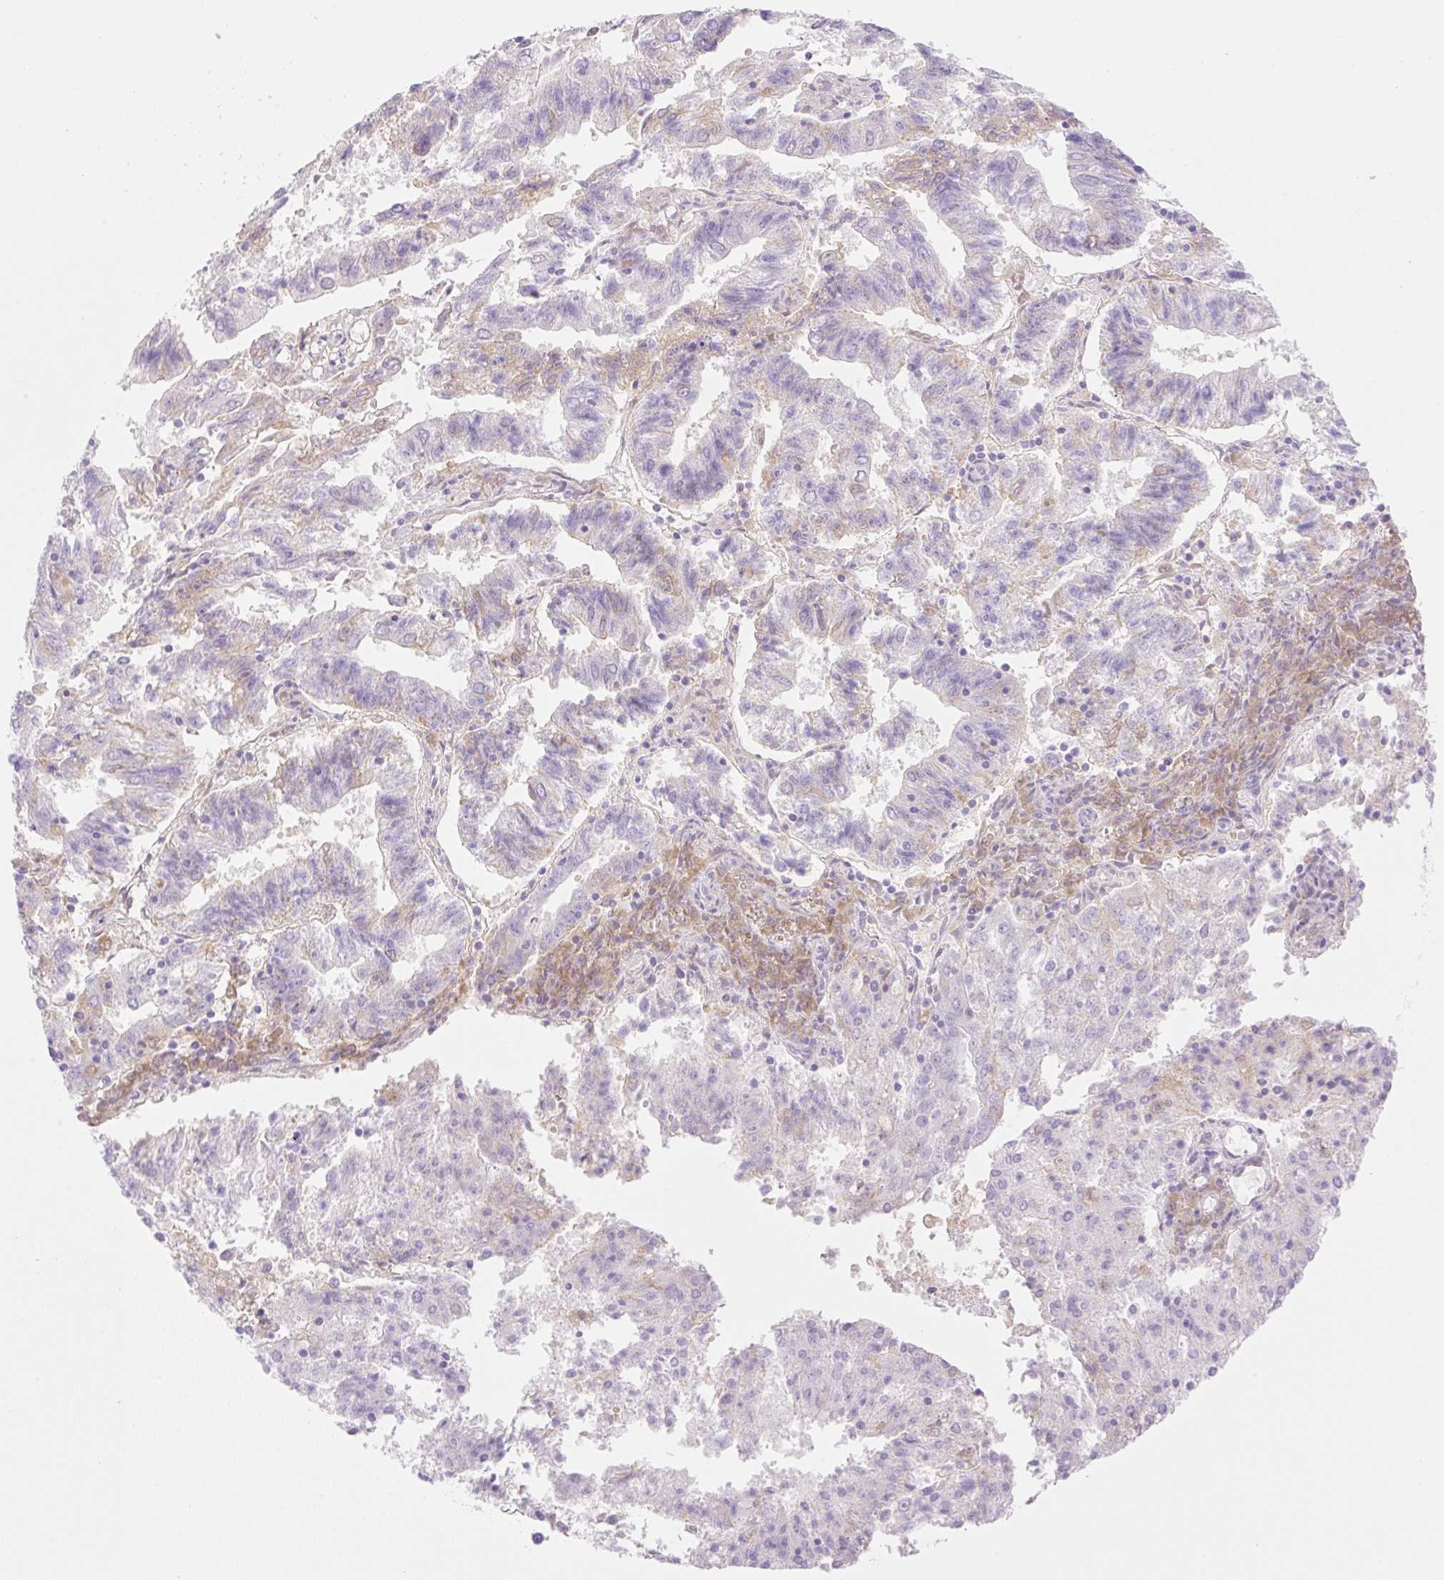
{"staining": {"intensity": "moderate", "quantity": "<25%", "location": "cytoplasmic/membranous"}, "tissue": "endometrial cancer", "cell_type": "Tumor cells", "image_type": "cancer", "snomed": [{"axis": "morphology", "description": "Adenocarcinoma, NOS"}, {"axis": "topography", "description": "Endometrium"}], "caption": "A brown stain labels moderate cytoplasmic/membranous expression of a protein in human adenocarcinoma (endometrial) tumor cells.", "gene": "PALM3", "patient": {"sex": "female", "age": 82}}